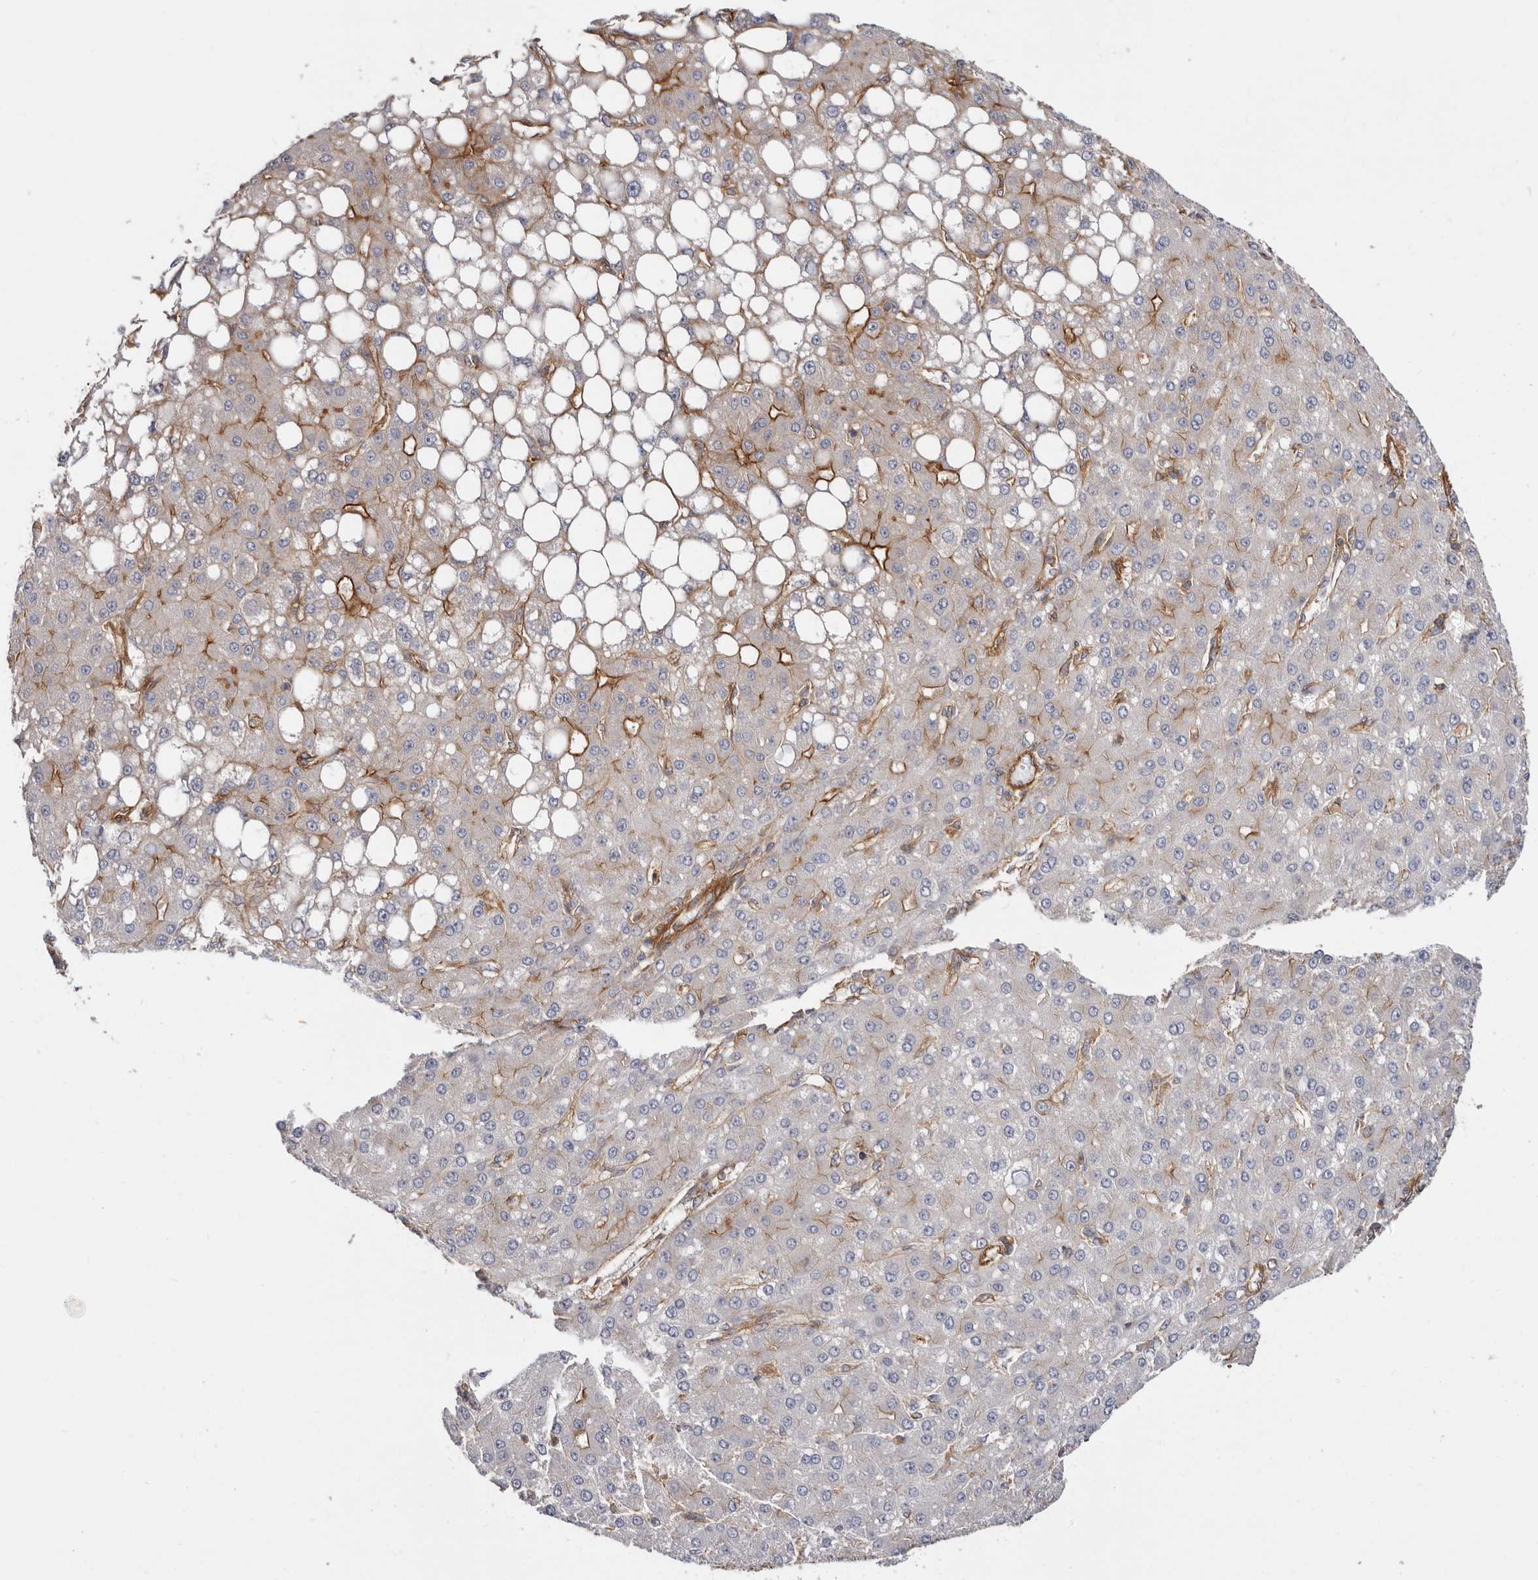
{"staining": {"intensity": "moderate", "quantity": "<25%", "location": "cytoplasmic/membranous"}, "tissue": "liver cancer", "cell_type": "Tumor cells", "image_type": "cancer", "snomed": [{"axis": "morphology", "description": "Carcinoma, Hepatocellular, NOS"}, {"axis": "topography", "description": "Liver"}], "caption": "Moderate cytoplasmic/membranous staining for a protein is appreciated in approximately <25% of tumor cells of liver cancer using immunohistochemistry.", "gene": "TMC7", "patient": {"sex": "male", "age": 67}}